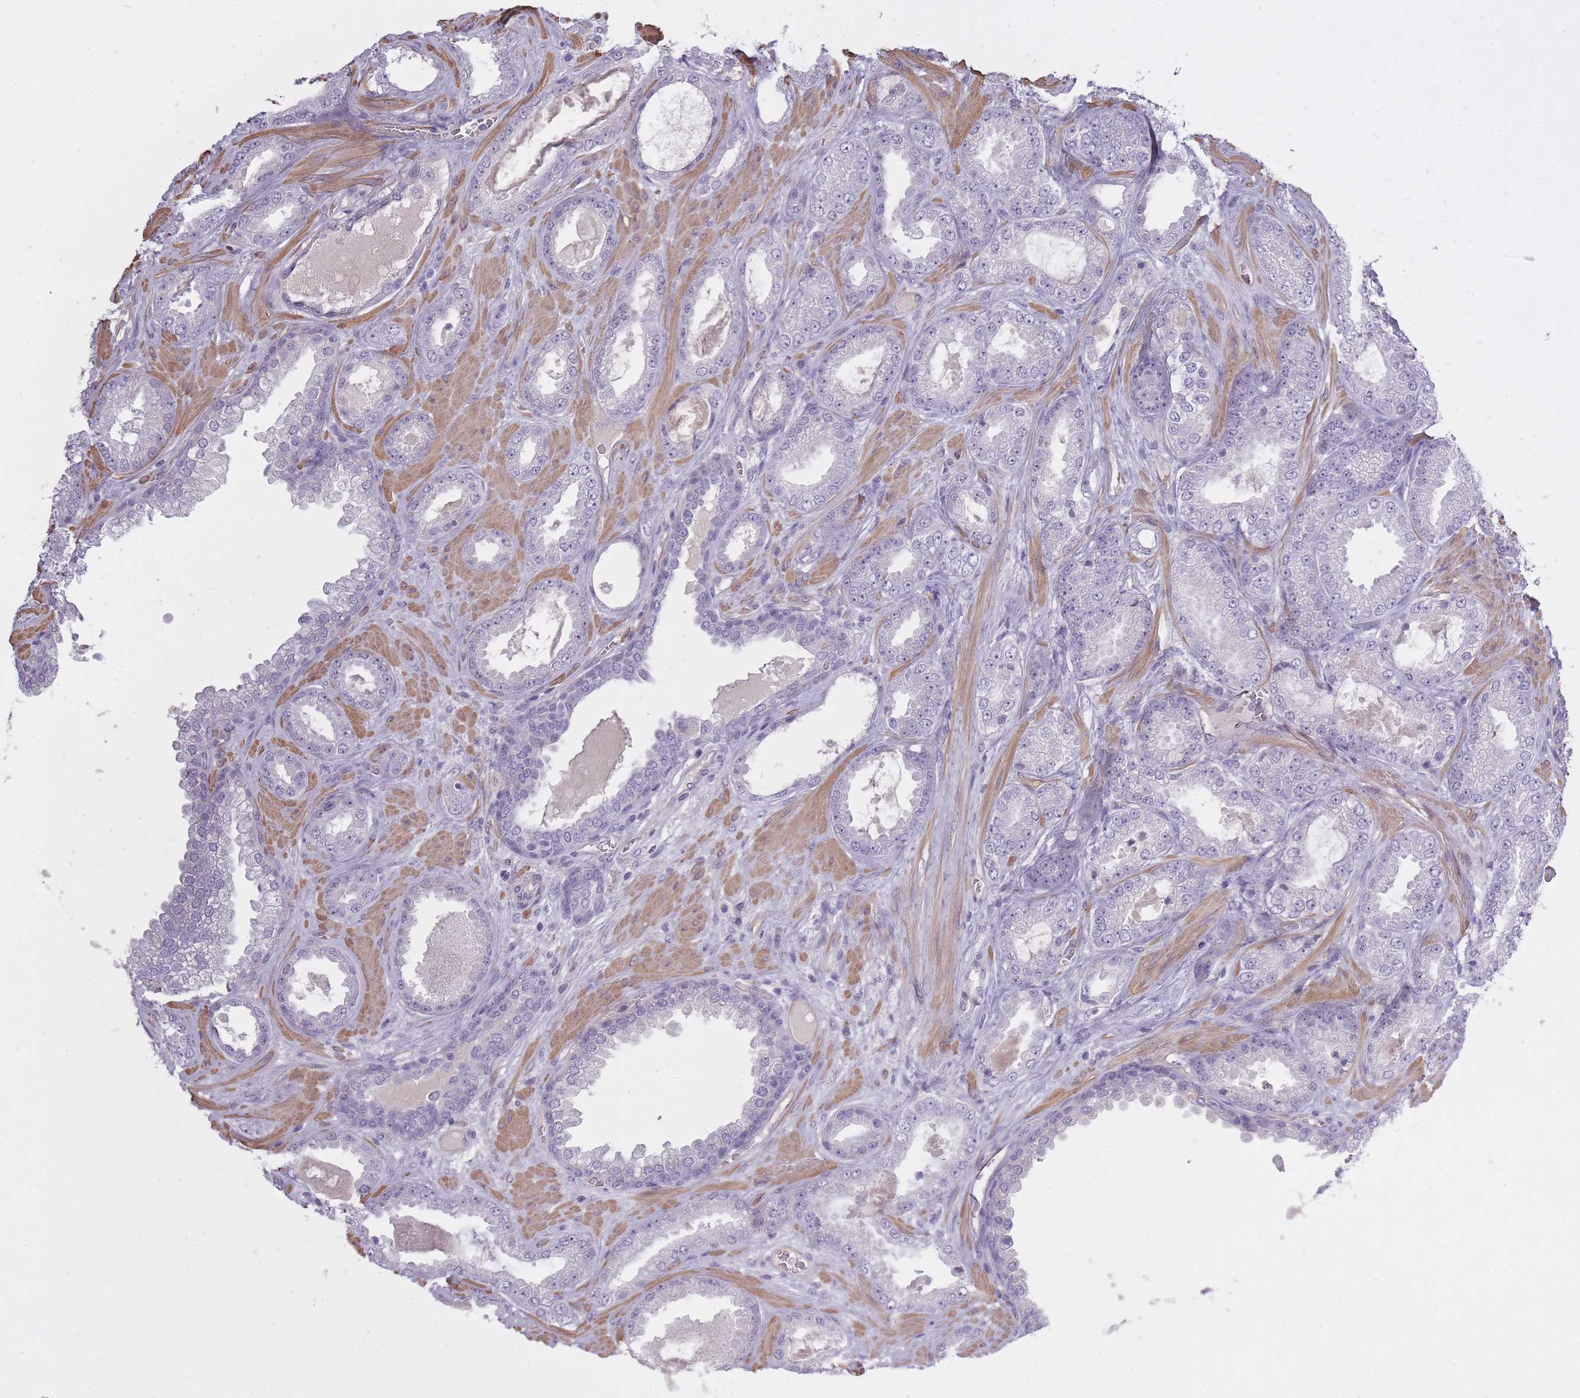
{"staining": {"intensity": "negative", "quantity": "none", "location": "none"}, "tissue": "prostate cancer", "cell_type": "Tumor cells", "image_type": "cancer", "snomed": [{"axis": "morphology", "description": "Adenocarcinoma, Low grade"}, {"axis": "topography", "description": "Prostate"}], "caption": "IHC micrograph of neoplastic tissue: prostate cancer (adenocarcinoma (low-grade)) stained with DAB shows no significant protein staining in tumor cells.", "gene": "SLC8A2", "patient": {"sex": "male", "age": 57}}